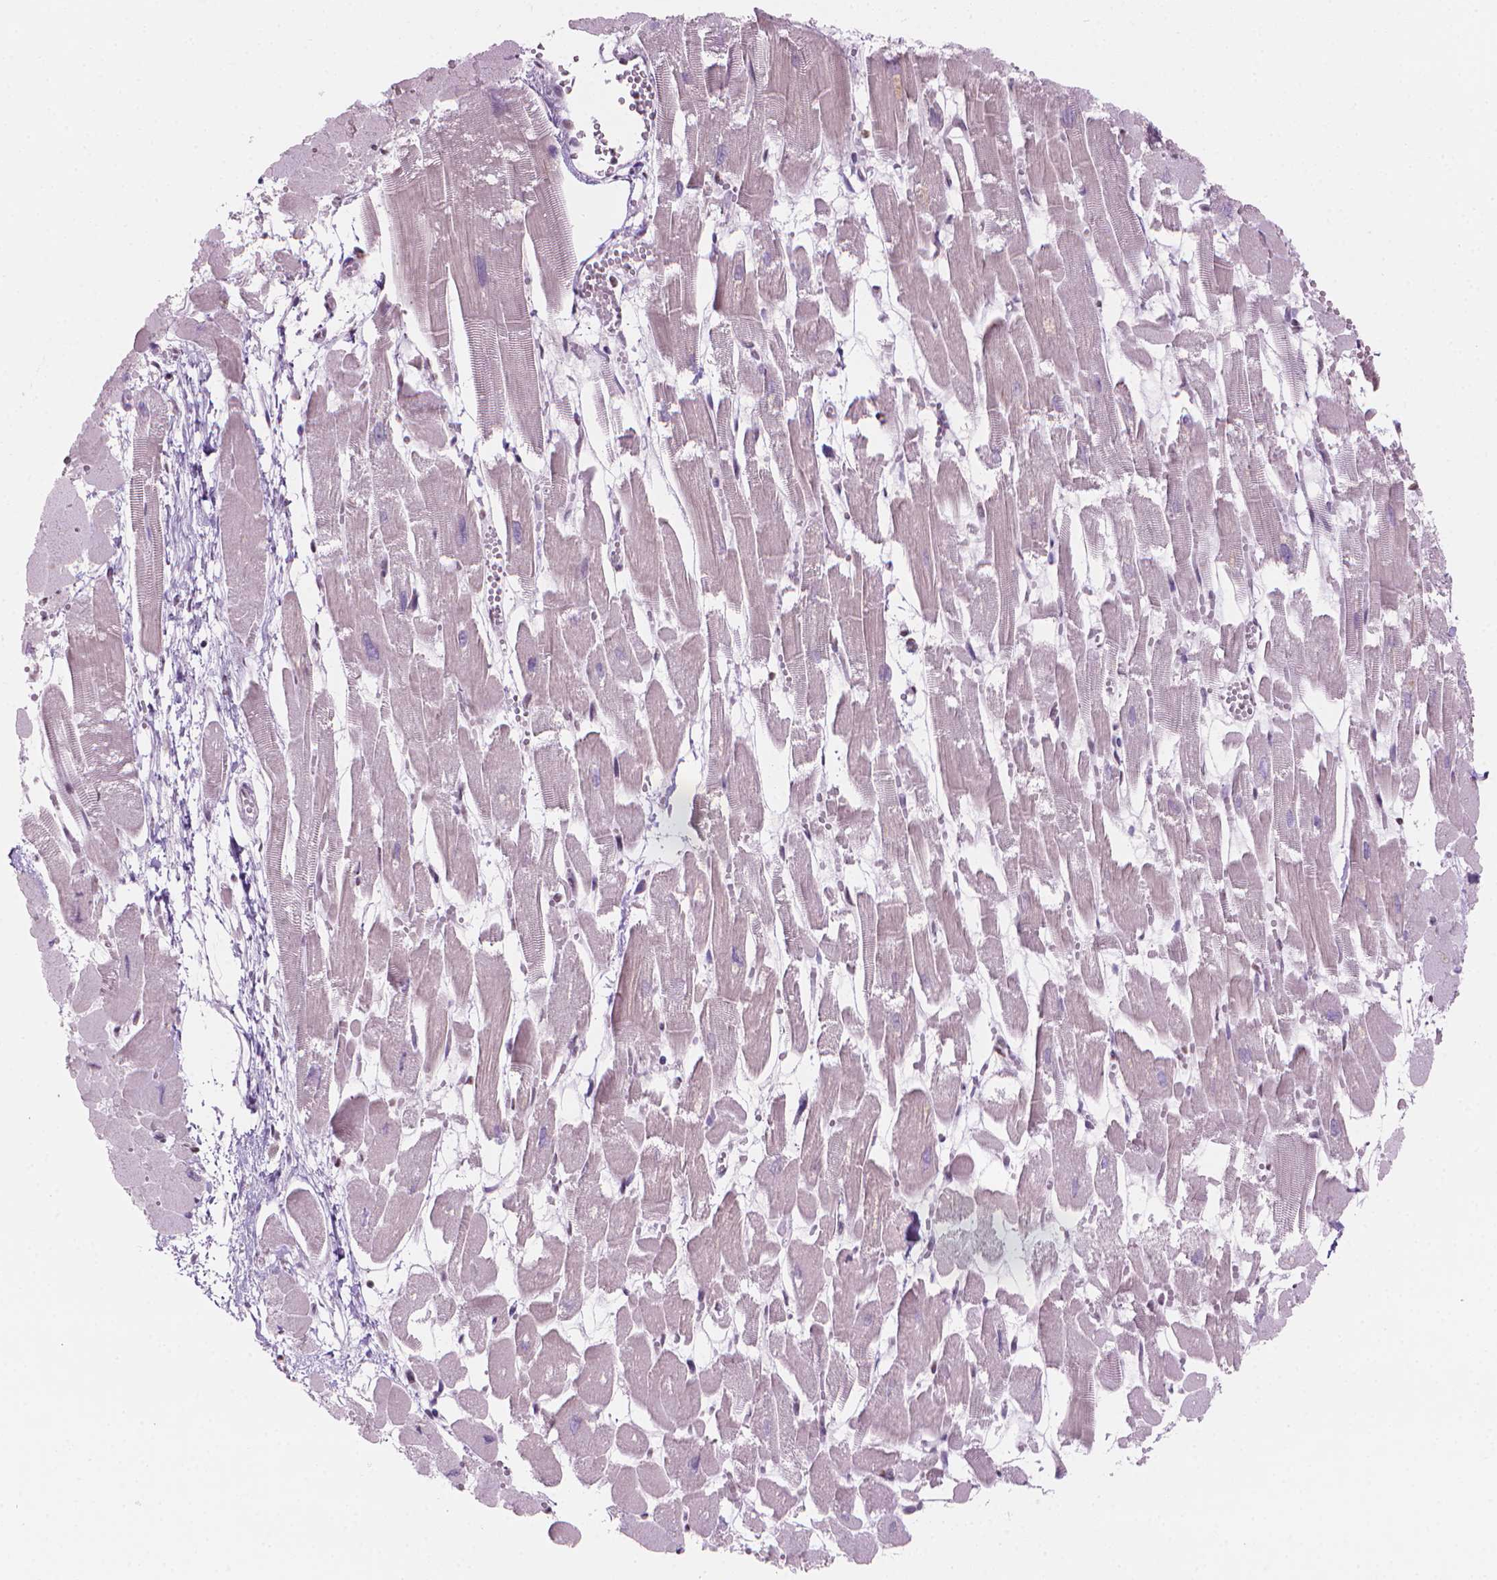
{"staining": {"intensity": "moderate", "quantity": "25%-75%", "location": "nuclear"}, "tissue": "heart muscle", "cell_type": "Cardiomyocytes", "image_type": "normal", "snomed": [{"axis": "morphology", "description": "Normal tissue, NOS"}, {"axis": "topography", "description": "Heart"}], "caption": "IHC of normal human heart muscle reveals medium levels of moderate nuclear expression in about 25%-75% of cardiomyocytes. (IHC, brightfield microscopy, high magnification).", "gene": "PIAS2", "patient": {"sex": "female", "age": 52}}